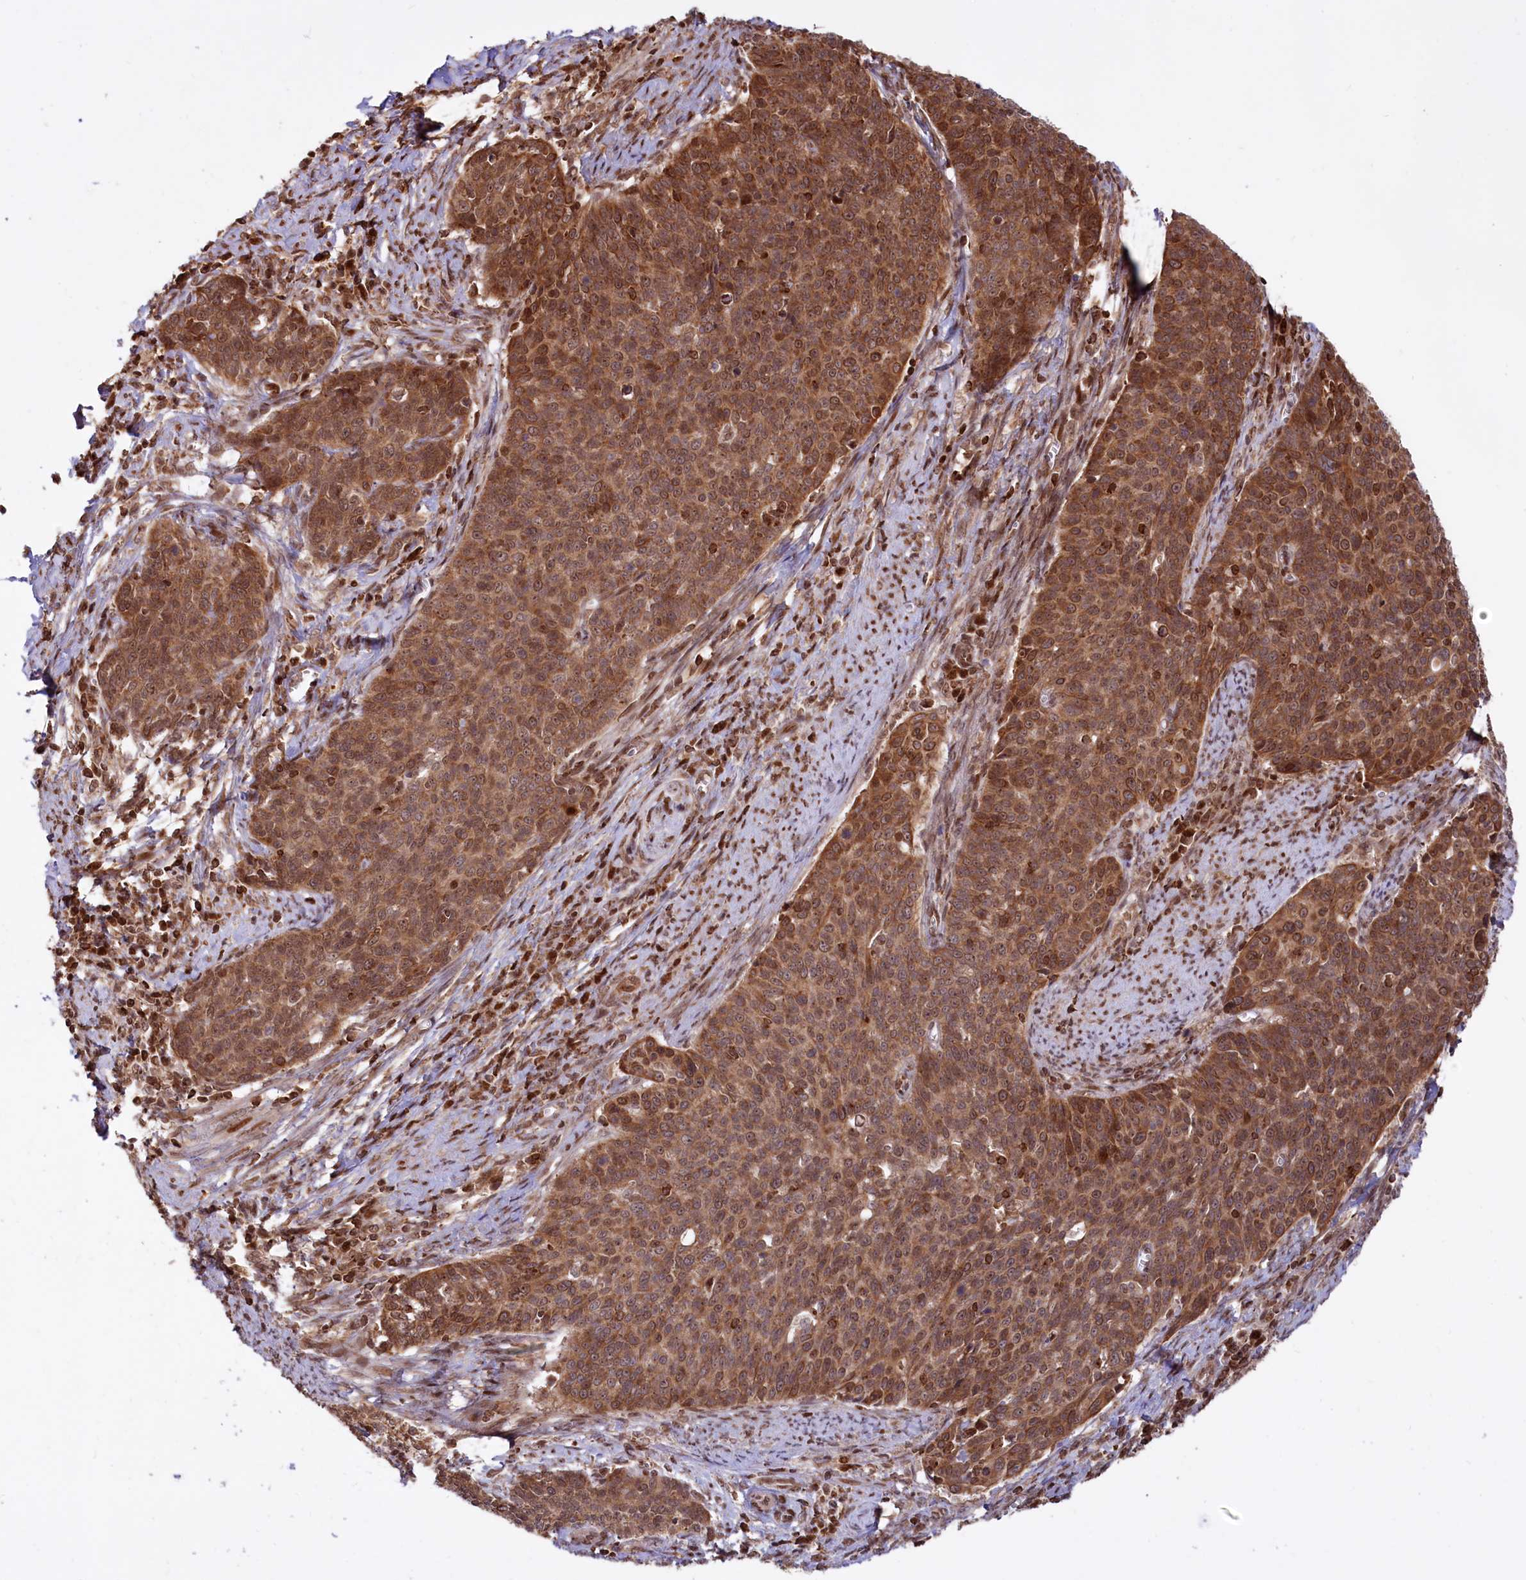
{"staining": {"intensity": "strong", "quantity": ">75%", "location": "cytoplasmic/membranous,nuclear"}, "tissue": "cervical cancer", "cell_type": "Tumor cells", "image_type": "cancer", "snomed": [{"axis": "morphology", "description": "Squamous cell carcinoma, NOS"}, {"axis": "topography", "description": "Cervix"}], "caption": "An immunohistochemistry (IHC) histopathology image of tumor tissue is shown. Protein staining in brown shows strong cytoplasmic/membranous and nuclear positivity in cervical squamous cell carcinoma within tumor cells. (brown staining indicates protein expression, while blue staining denotes nuclei).", "gene": "PHC3", "patient": {"sex": "female", "age": 39}}